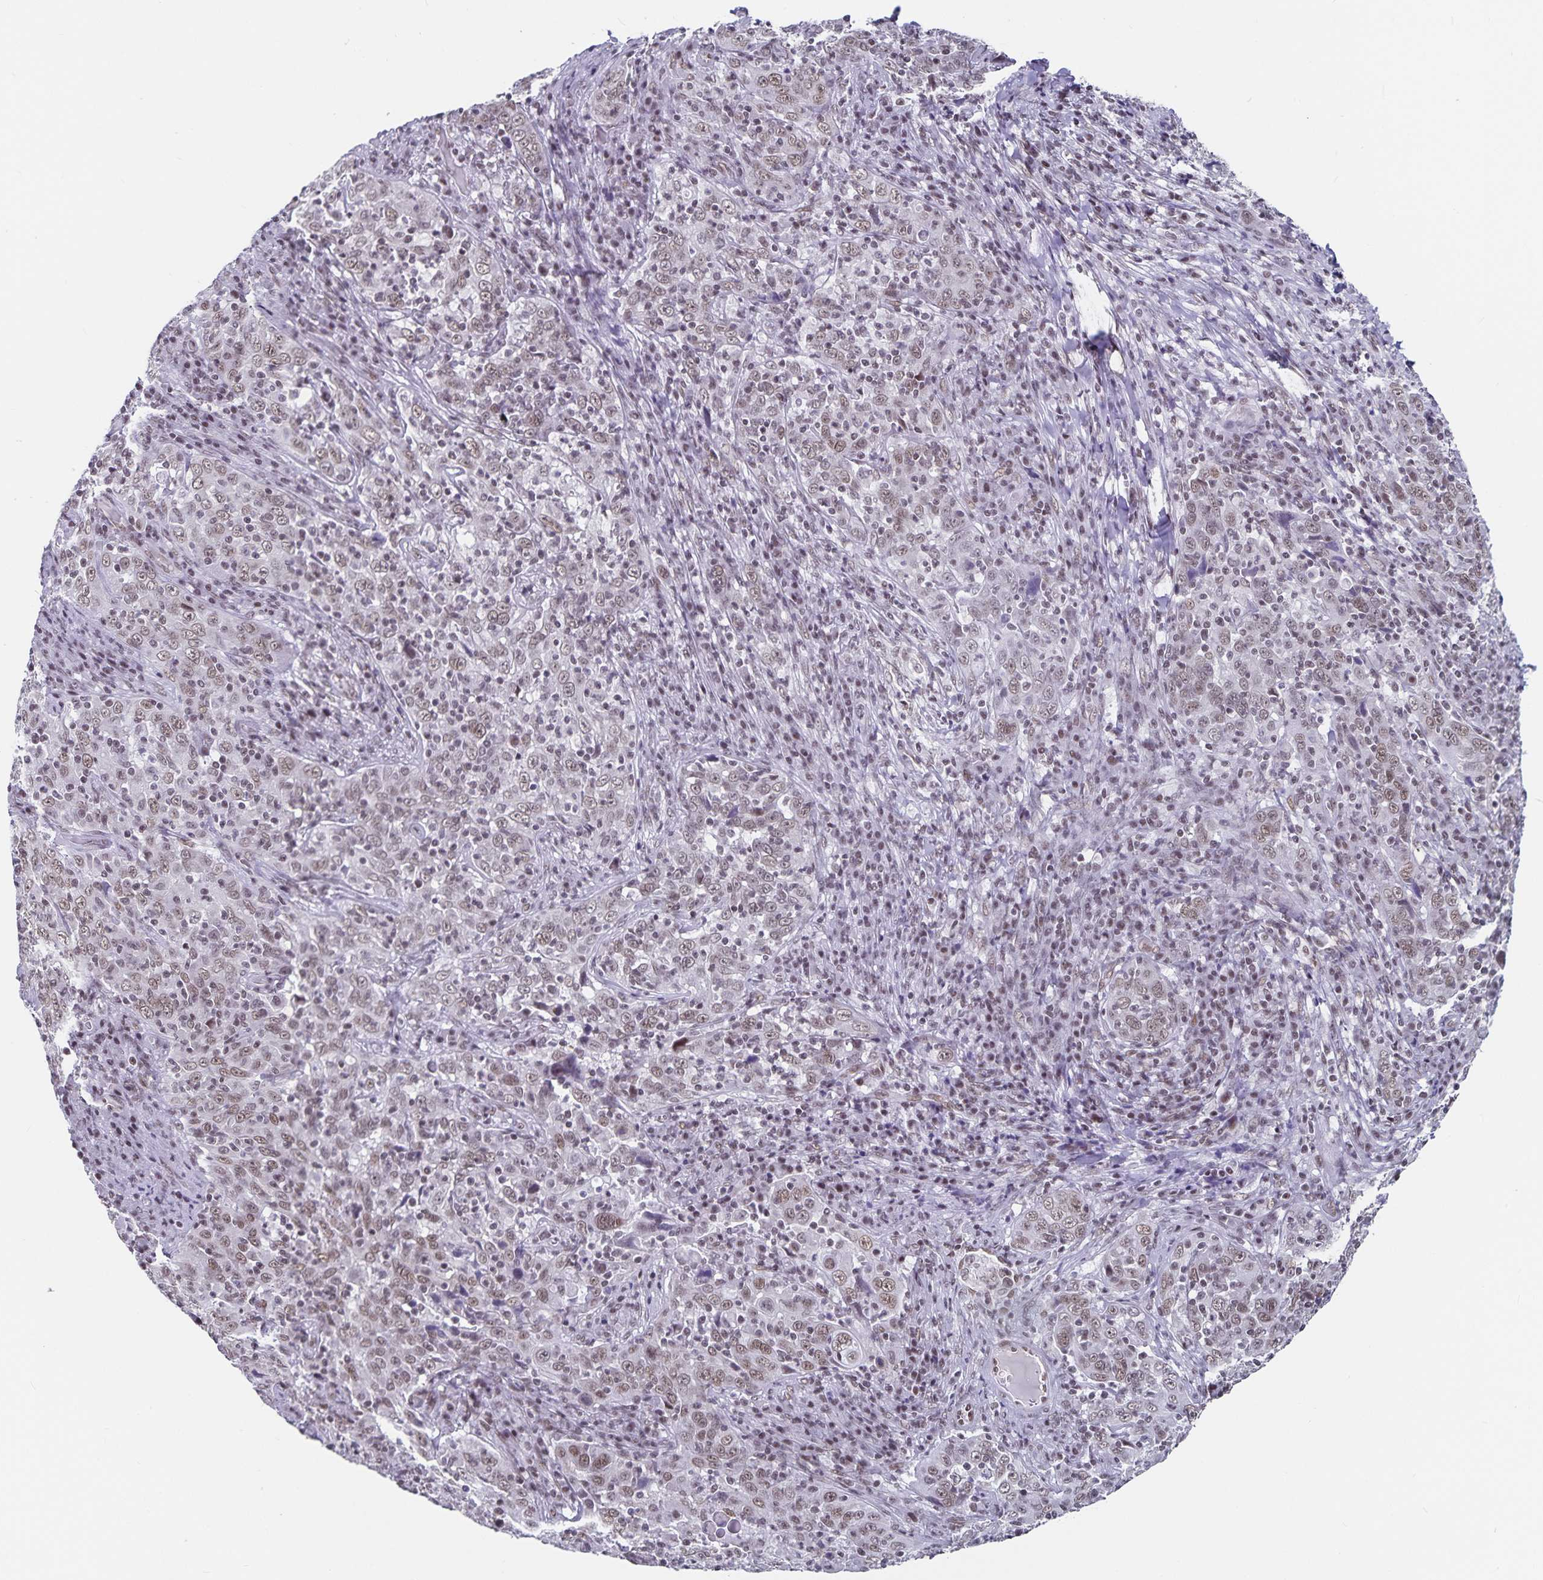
{"staining": {"intensity": "weak", "quantity": "25%-75%", "location": "nuclear"}, "tissue": "cervical cancer", "cell_type": "Tumor cells", "image_type": "cancer", "snomed": [{"axis": "morphology", "description": "Squamous cell carcinoma, NOS"}, {"axis": "topography", "description": "Cervix"}], "caption": "Cervical cancer was stained to show a protein in brown. There is low levels of weak nuclear positivity in about 25%-75% of tumor cells. The staining is performed using DAB (3,3'-diaminobenzidine) brown chromogen to label protein expression. The nuclei are counter-stained blue using hematoxylin.", "gene": "PBX2", "patient": {"sex": "female", "age": 46}}